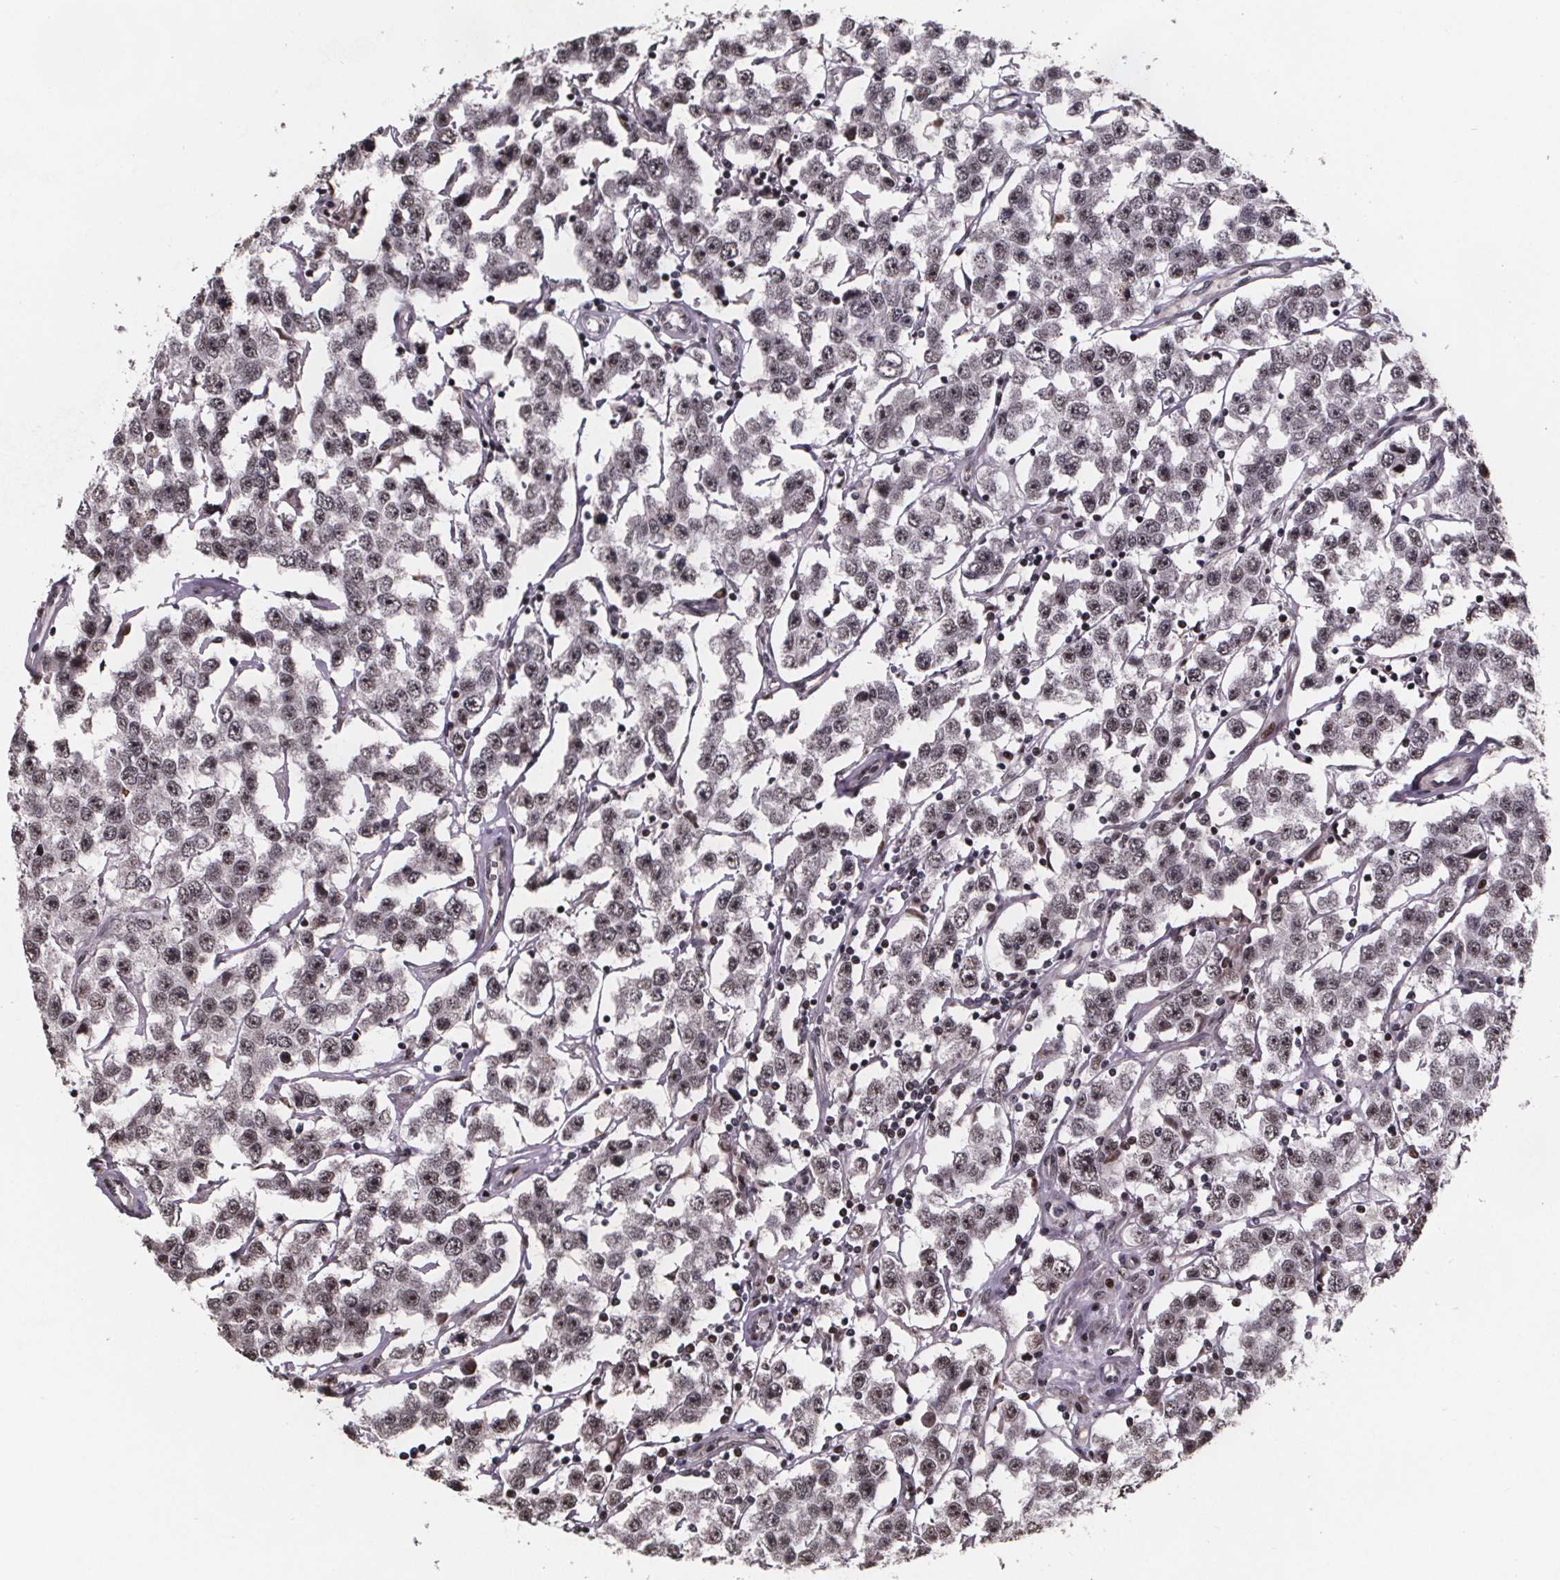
{"staining": {"intensity": "moderate", "quantity": ">75%", "location": "nuclear"}, "tissue": "testis cancer", "cell_type": "Tumor cells", "image_type": "cancer", "snomed": [{"axis": "morphology", "description": "Seminoma, NOS"}, {"axis": "topography", "description": "Testis"}], "caption": "This image displays IHC staining of testis cancer (seminoma), with medium moderate nuclear positivity in about >75% of tumor cells.", "gene": "U2SURP", "patient": {"sex": "male", "age": 52}}